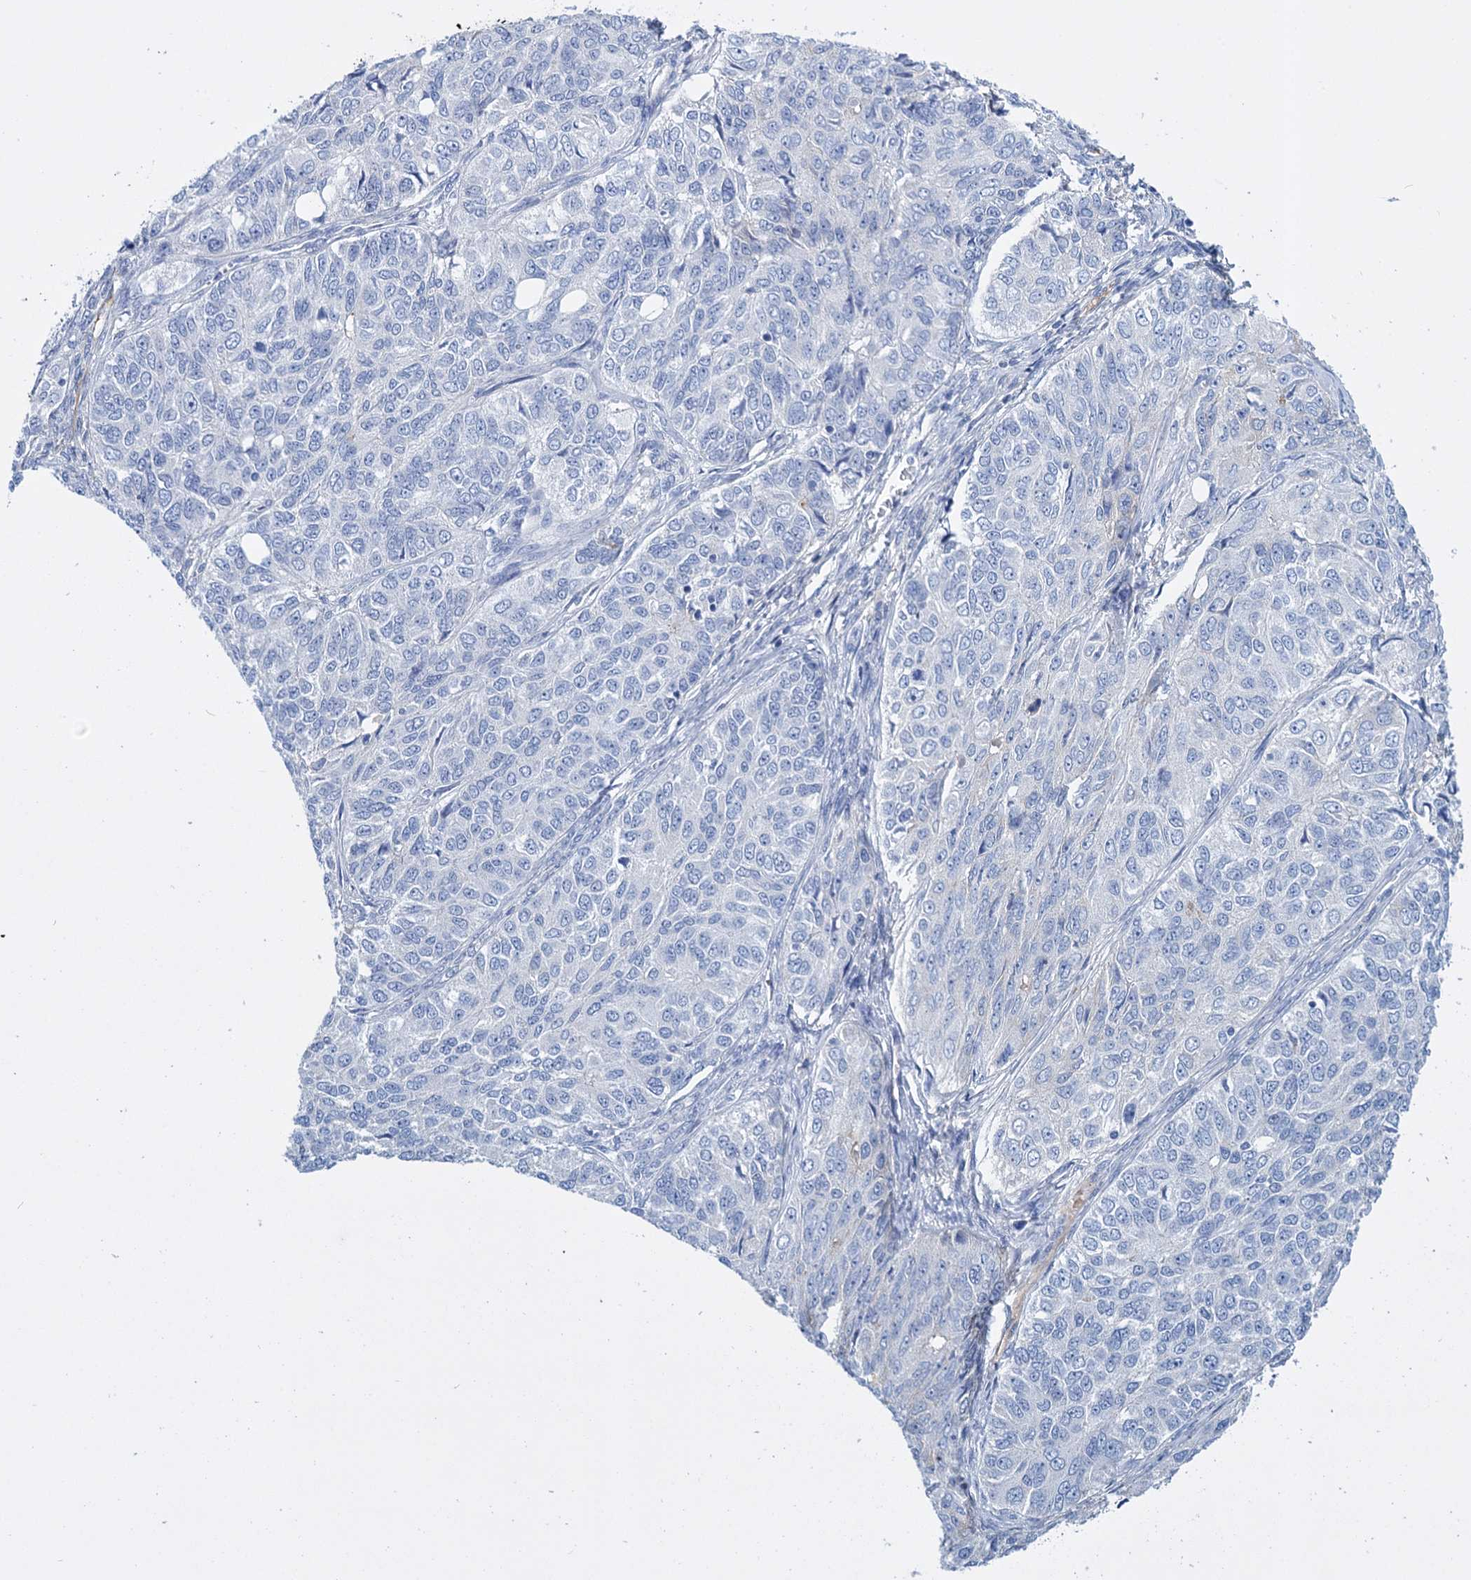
{"staining": {"intensity": "negative", "quantity": "none", "location": "none"}, "tissue": "ovarian cancer", "cell_type": "Tumor cells", "image_type": "cancer", "snomed": [{"axis": "morphology", "description": "Carcinoma, endometroid"}, {"axis": "topography", "description": "Ovary"}], "caption": "Tumor cells are negative for brown protein staining in ovarian endometroid carcinoma. (Brightfield microscopy of DAB (3,3'-diaminobenzidine) IHC at high magnification).", "gene": "FBXW12", "patient": {"sex": "female", "age": 51}}